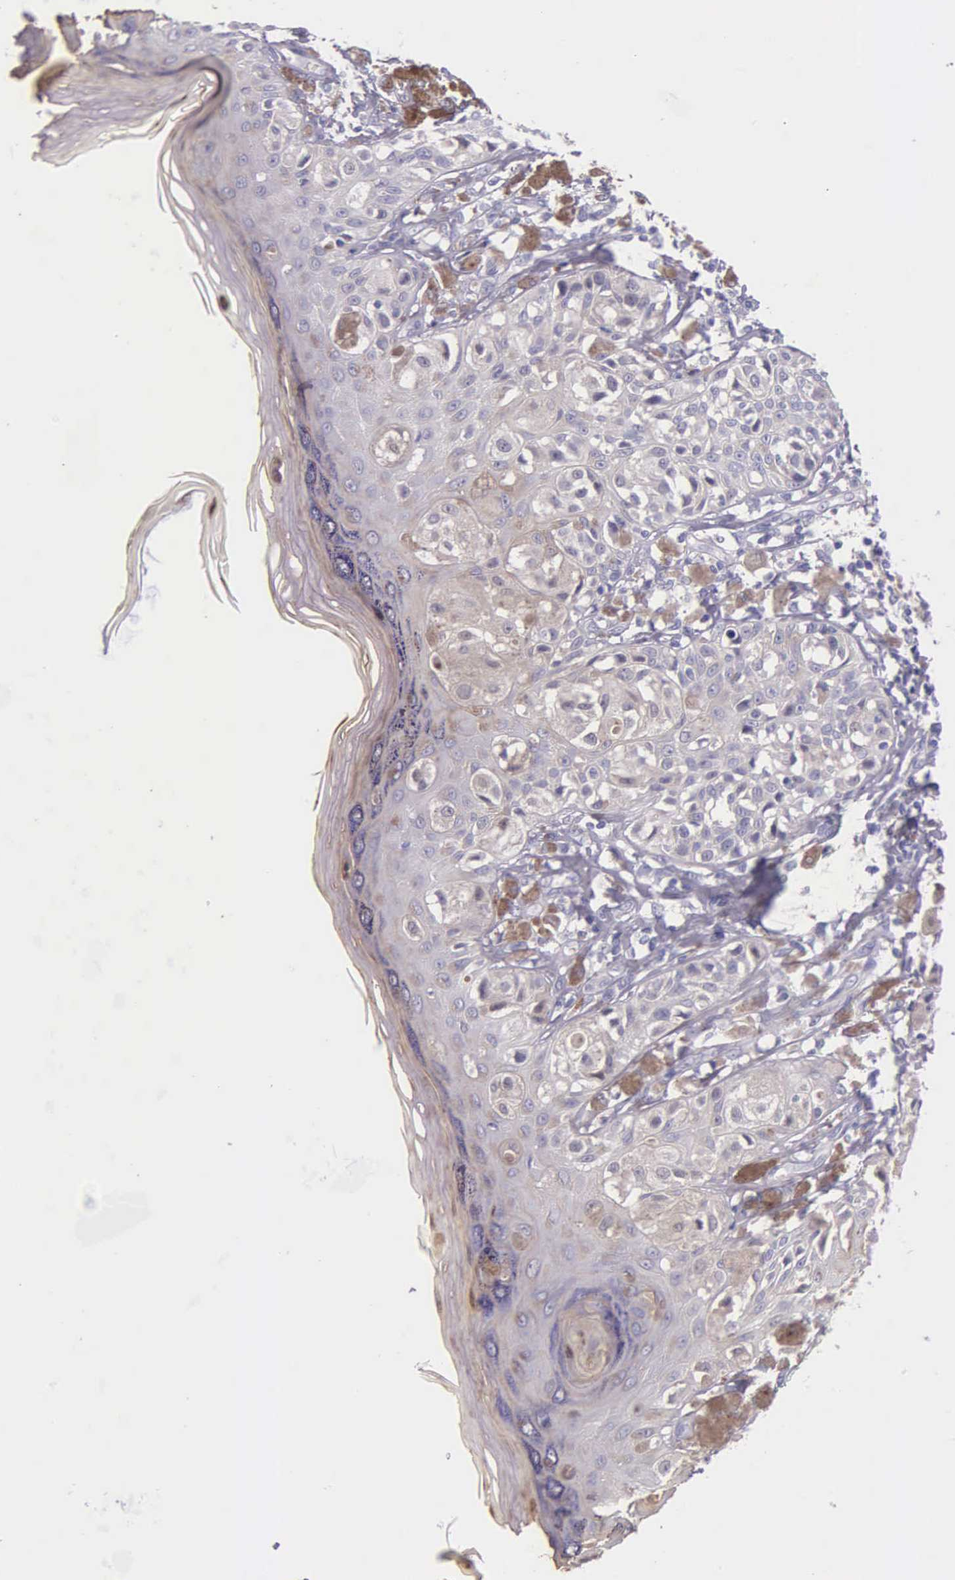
{"staining": {"intensity": "negative", "quantity": "none", "location": "none"}, "tissue": "melanoma", "cell_type": "Tumor cells", "image_type": "cancer", "snomed": [{"axis": "morphology", "description": "Malignant melanoma, NOS"}, {"axis": "topography", "description": "Skin"}], "caption": "The IHC image has no significant staining in tumor cells of malignant melanoma tissue.", "gene": "THSD7A", "patient": {"sex": "female", "age": 55}}